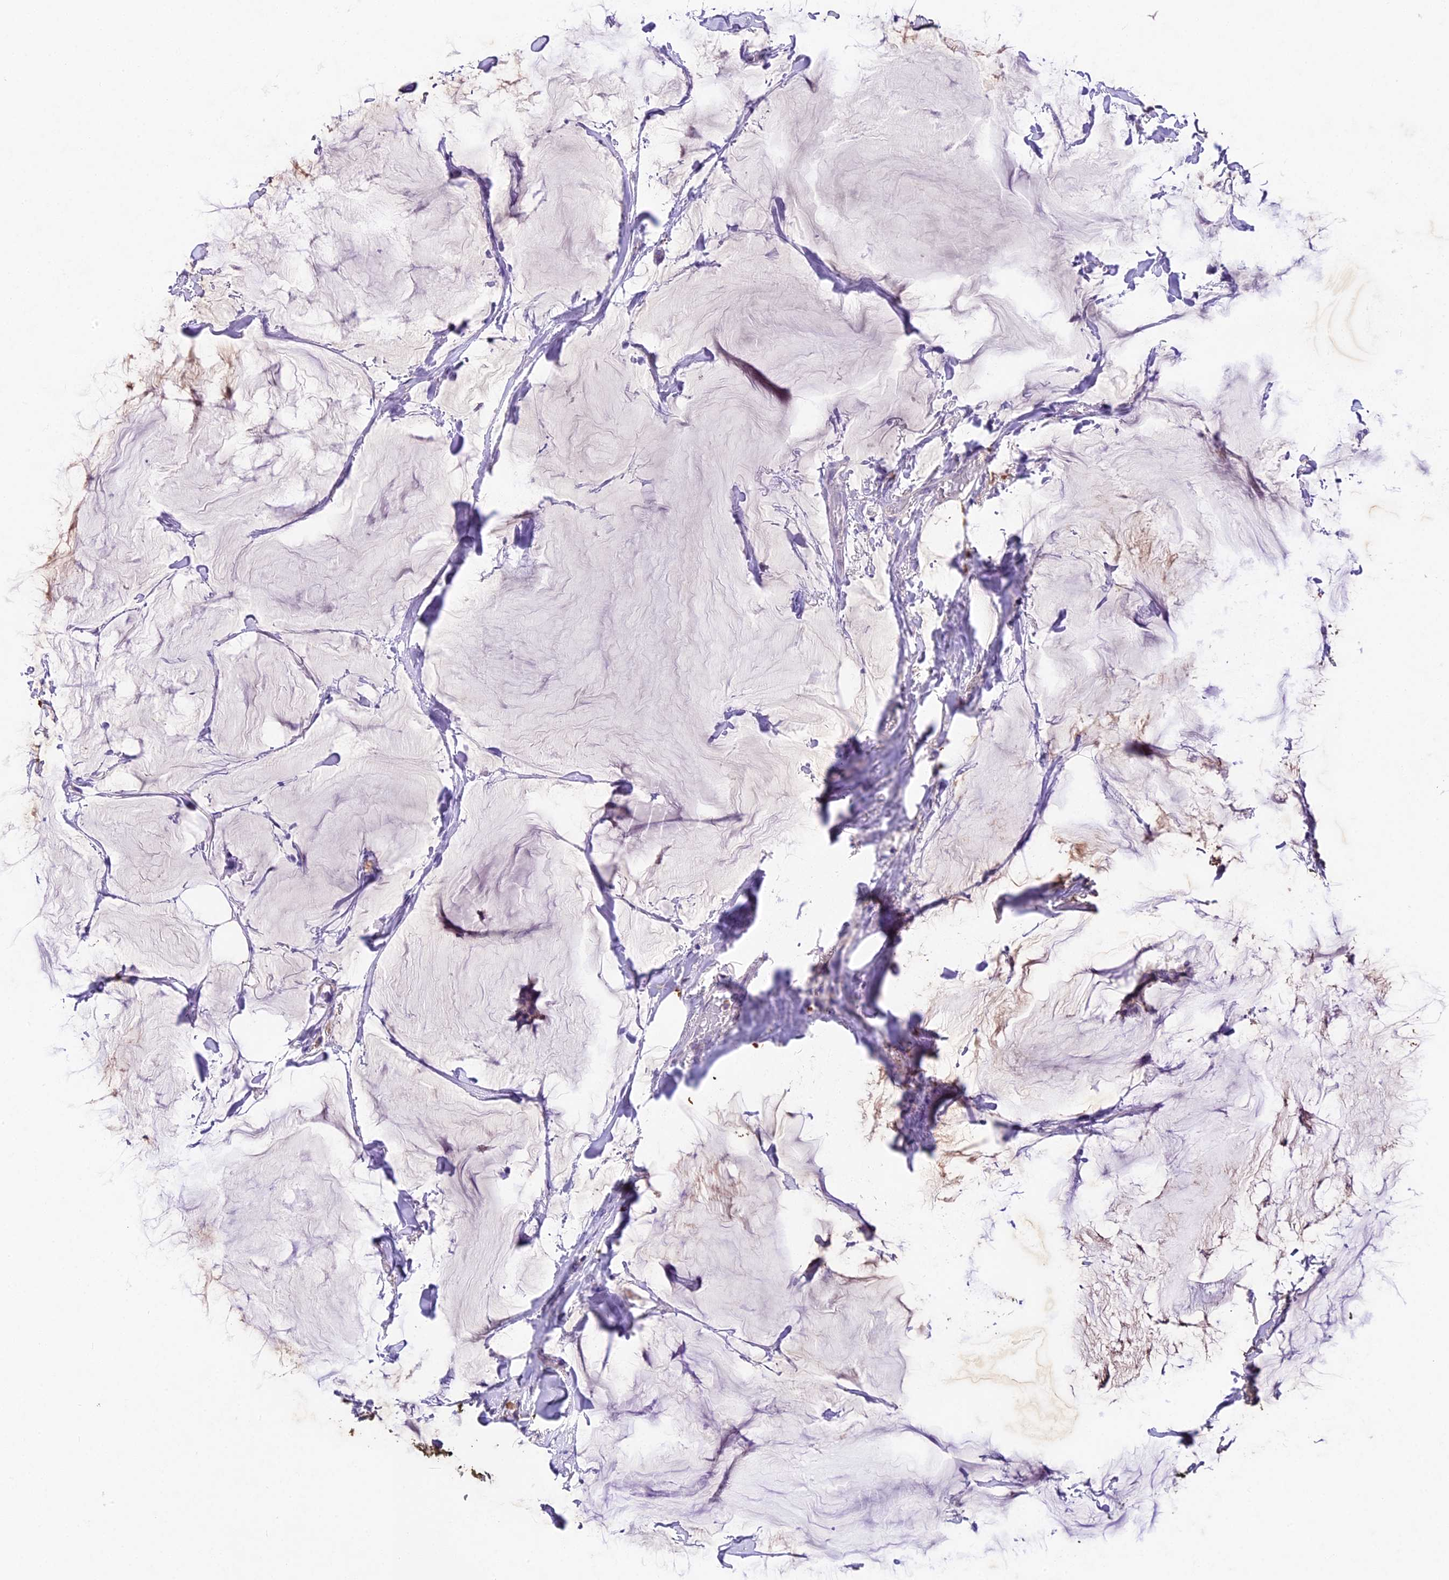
{"staining": {"intensity": "negative", "quantity": "none", "location": "none"}, "tissue": "breast cancer", "cell_type": "Tumor cells", "image_type": "cancer", "snomed": [{"axis": "morphology", "description": "Duct carcinoma"}, {"axis": "topography", "description": "Breast"}], "caption": "Tumor cells are negative for brown protein staining in breast intraductal carcinoma.", "gene": "IFT140", "patient": {"sex": "female", "age": 93}}